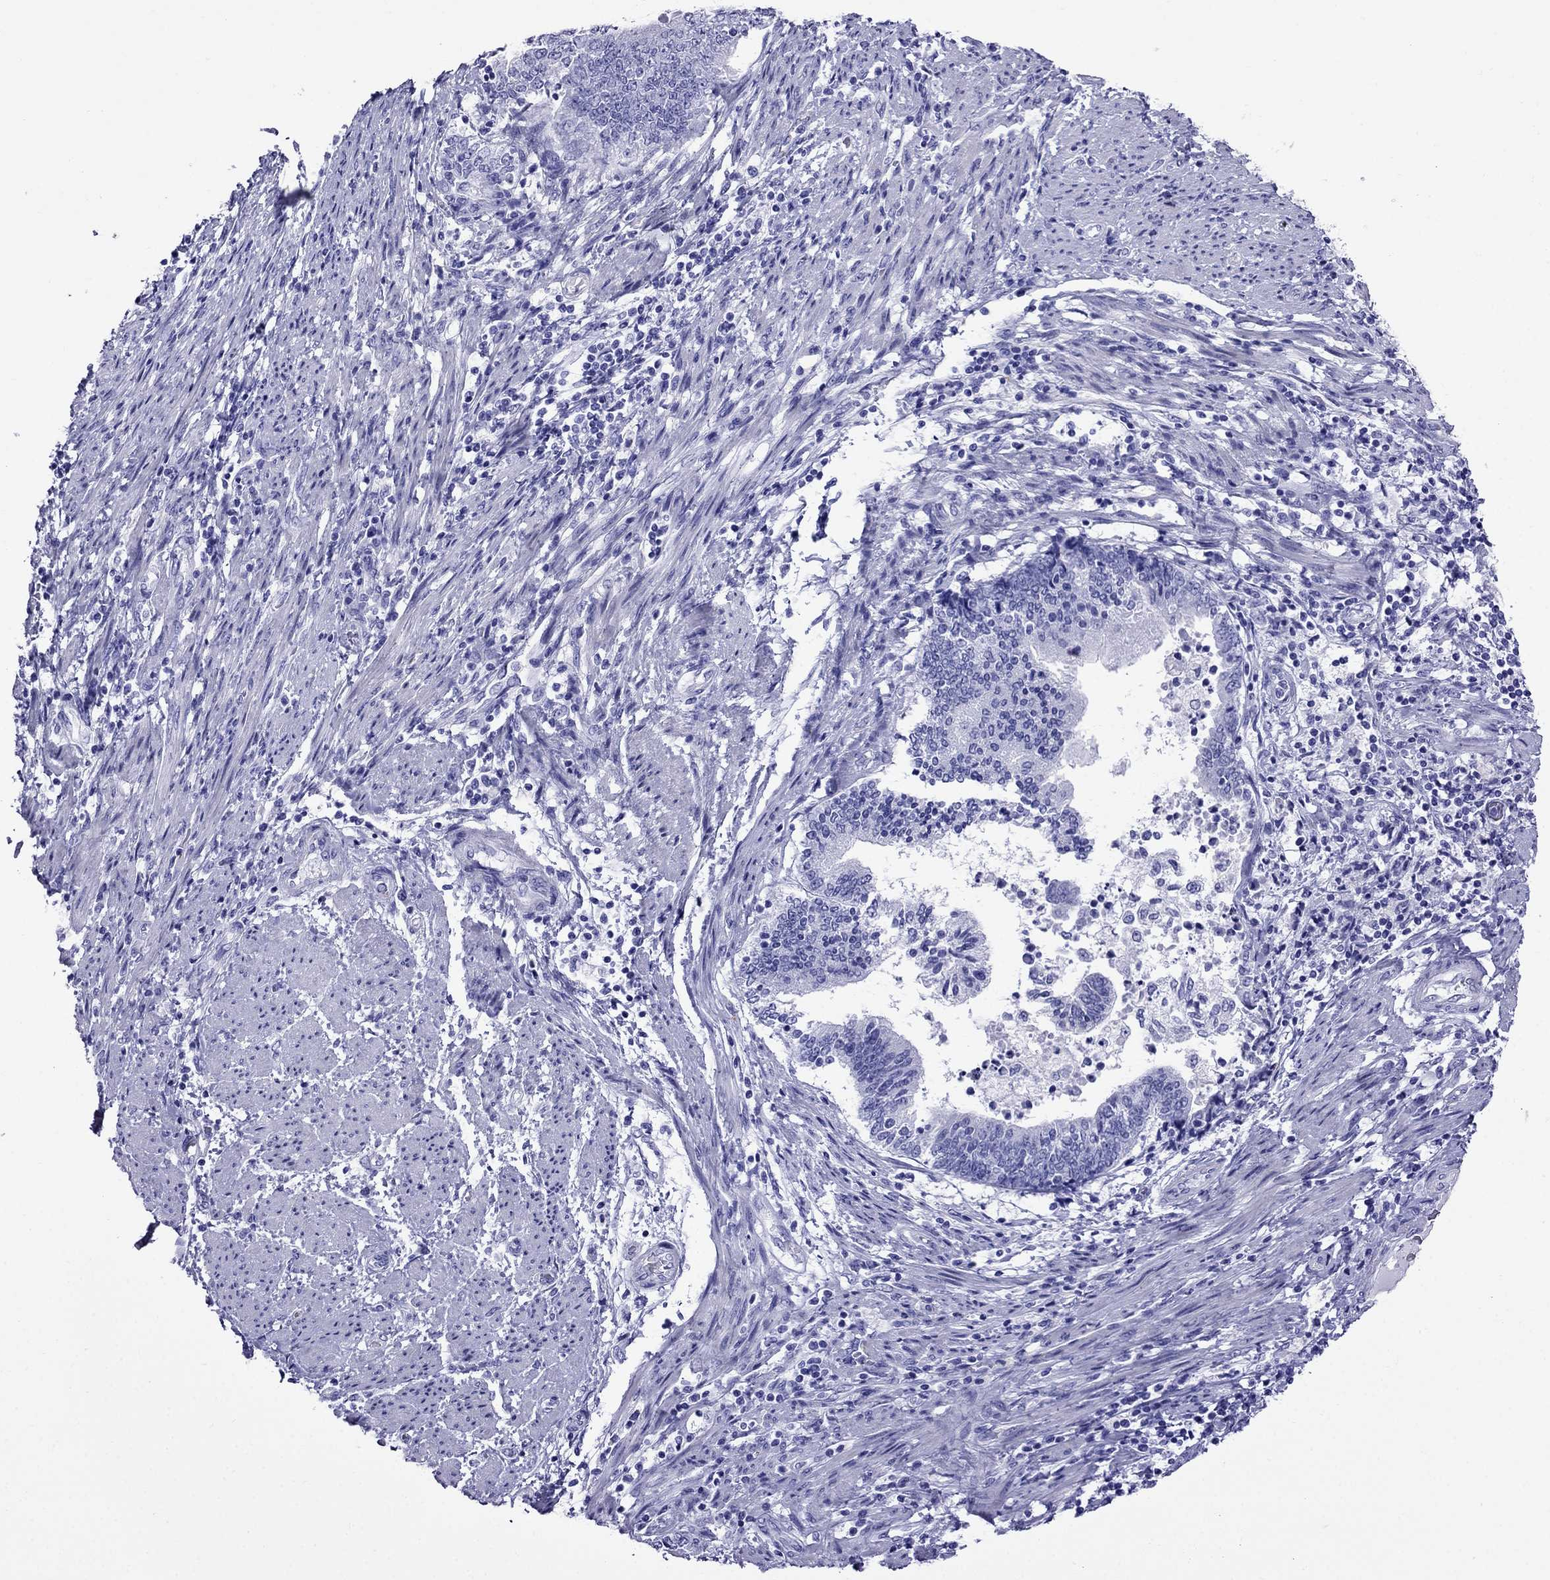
{"staining": {"intensity": "negative", "quantity": "none", "location": "none"}, "tissue": "endometrial cancer", "cell_type": "Tumor cells", "image_type": "cancer", "snomed": [{"axis": "morphology", "description": "Adenocarcinoma, NOS"}, {"axis": "topography", "description": "Endometrium"}], "caption": "IHC micrograph of endometrial cancer stained for a protein (brown), which exhibits no expression in tumor cells. (DAB (3,3'-diaminobenzidine) immunohistochemistry (IHC), high magnification).", "gene": "CRYBA1", "patient": {"sex": "female", "age": 65}}